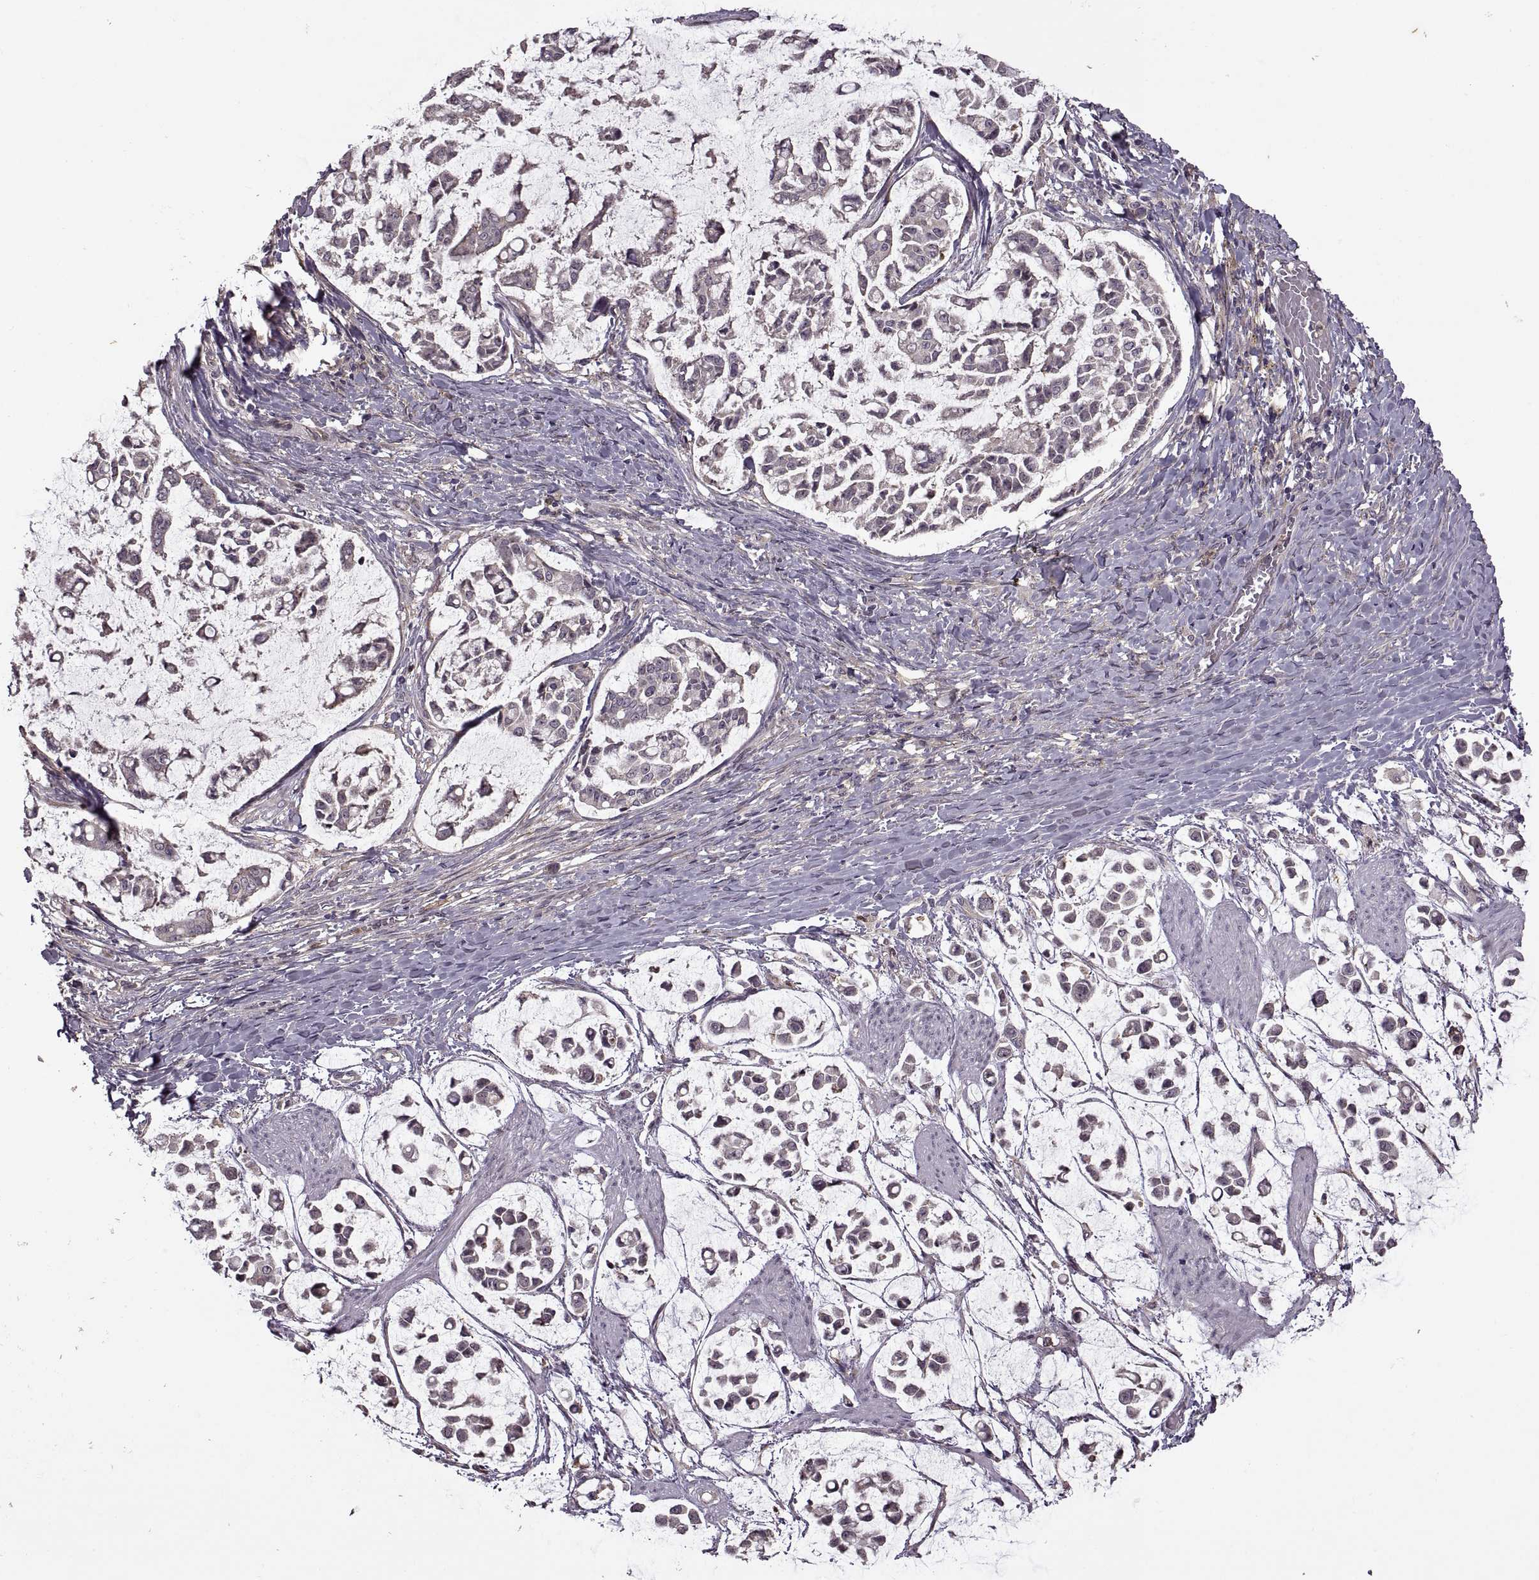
{"staining": {"intensity": "negative", "quantity": "none", "location": "none"}, "tissue": "stomach cancer", "cell_type": "Tumor cells", "image_type": "cancer", "snomed": [{"axis": "morphology", "description": "Adenocarcinoma, NOS"}, {"axis": "topography", "description": "Stomach"}], "caption": "This is an immunohistochemistry (IHC) histopathology image of stomach adenocarcinoma. There is no positivity in tumor cells.", "gene": "PIERCE1", "patient": {"sex": "male", "age": 82}}